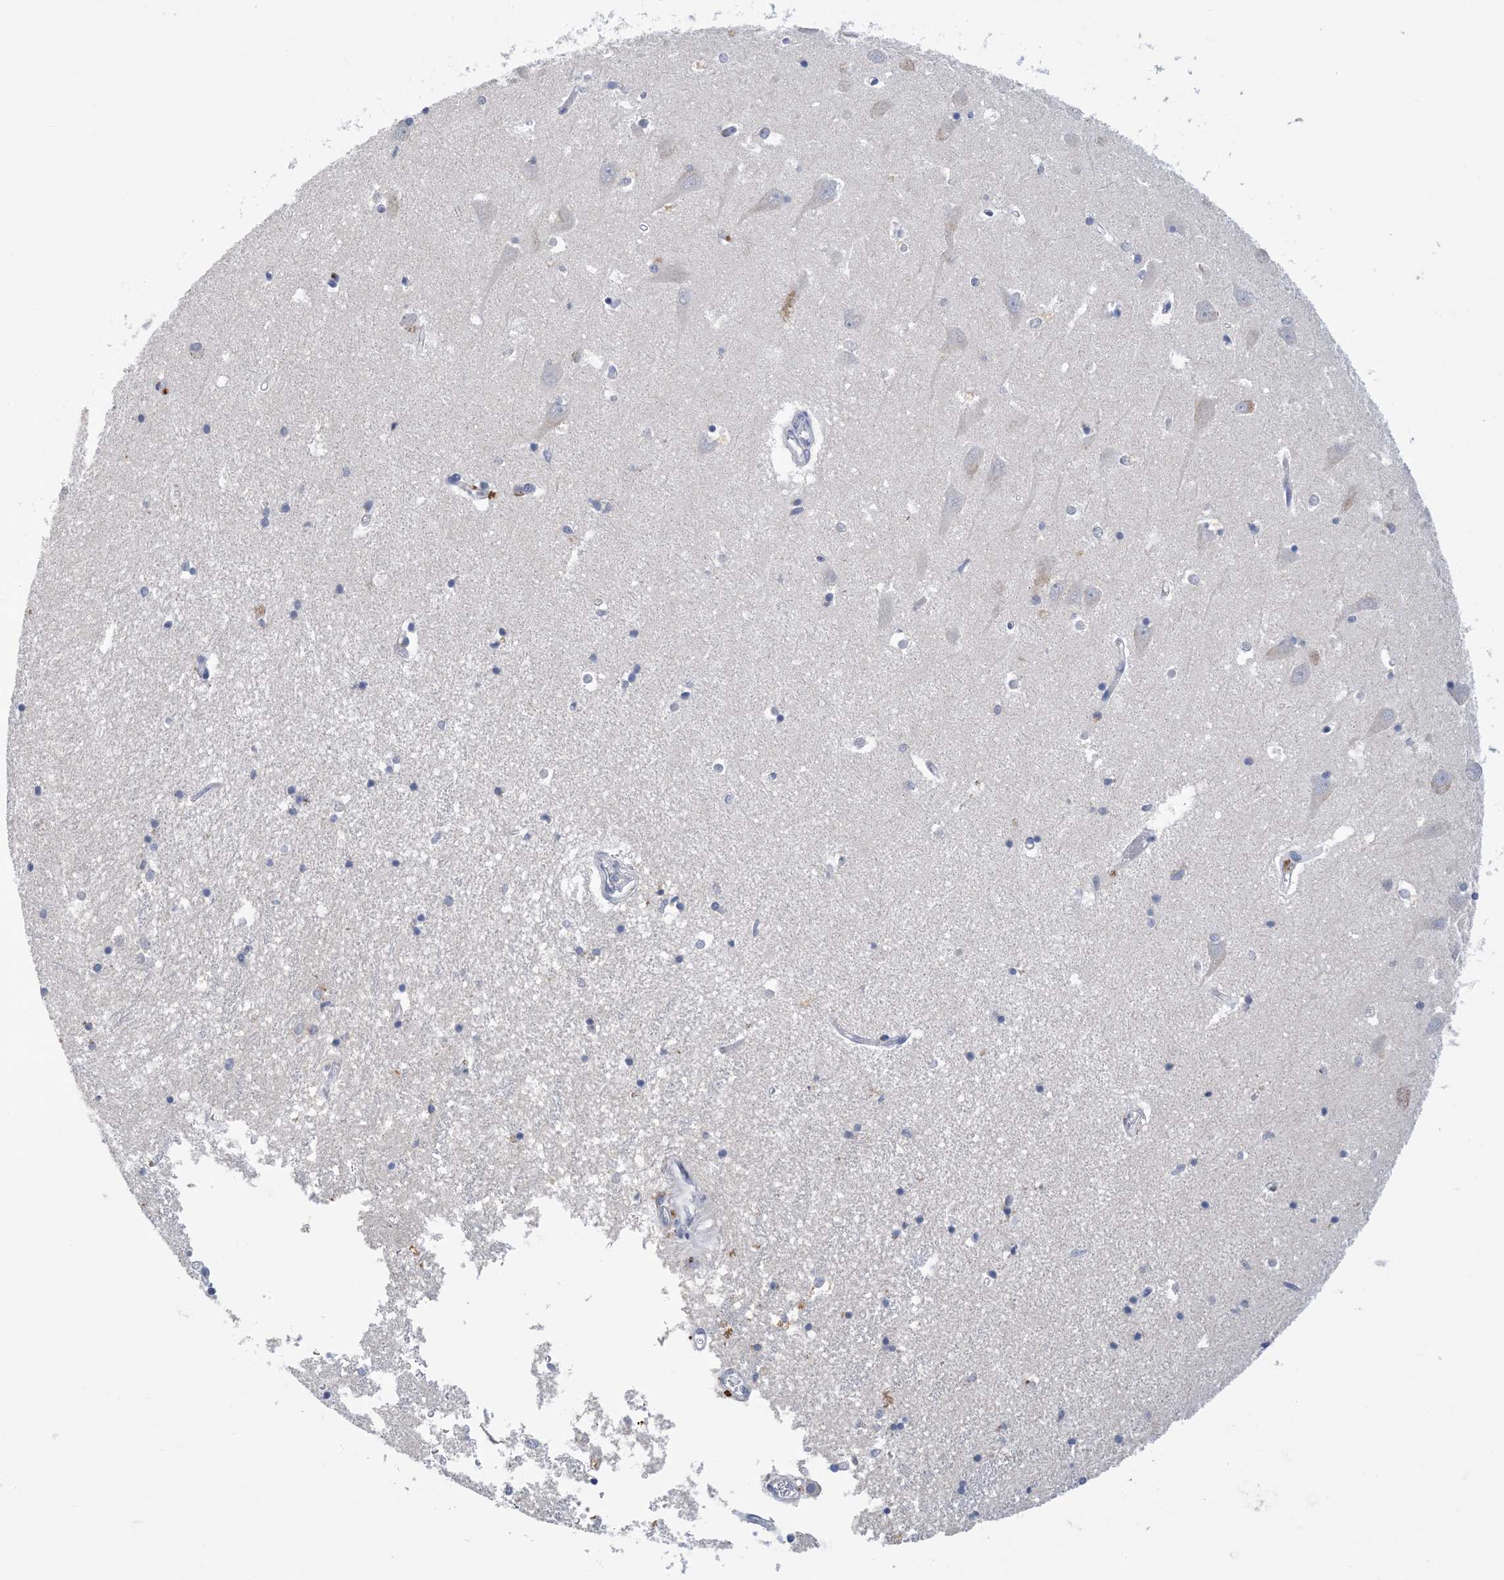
{"staining": {"intensity": "negative", "quantity": "none", "location": "none"}, "tissue": "hippocampus", "cell_type": "Glial cells", "image_type": "normal", "snomed": [{"axis": "morphology", "description": "Normal tissue, NOS"}, {"axis": "topography", "description": "Hippocampus"}], "caption": "High magnification brightfield microscopy of benign hippocampus stained with DAB (3,3'-diaminobenzidine) (brown) and counterstained with hematoxylin (blue): glial cells show no significant positivity.", "gene": "DSC3", "patient": {"sex": "male", "age": 70}}